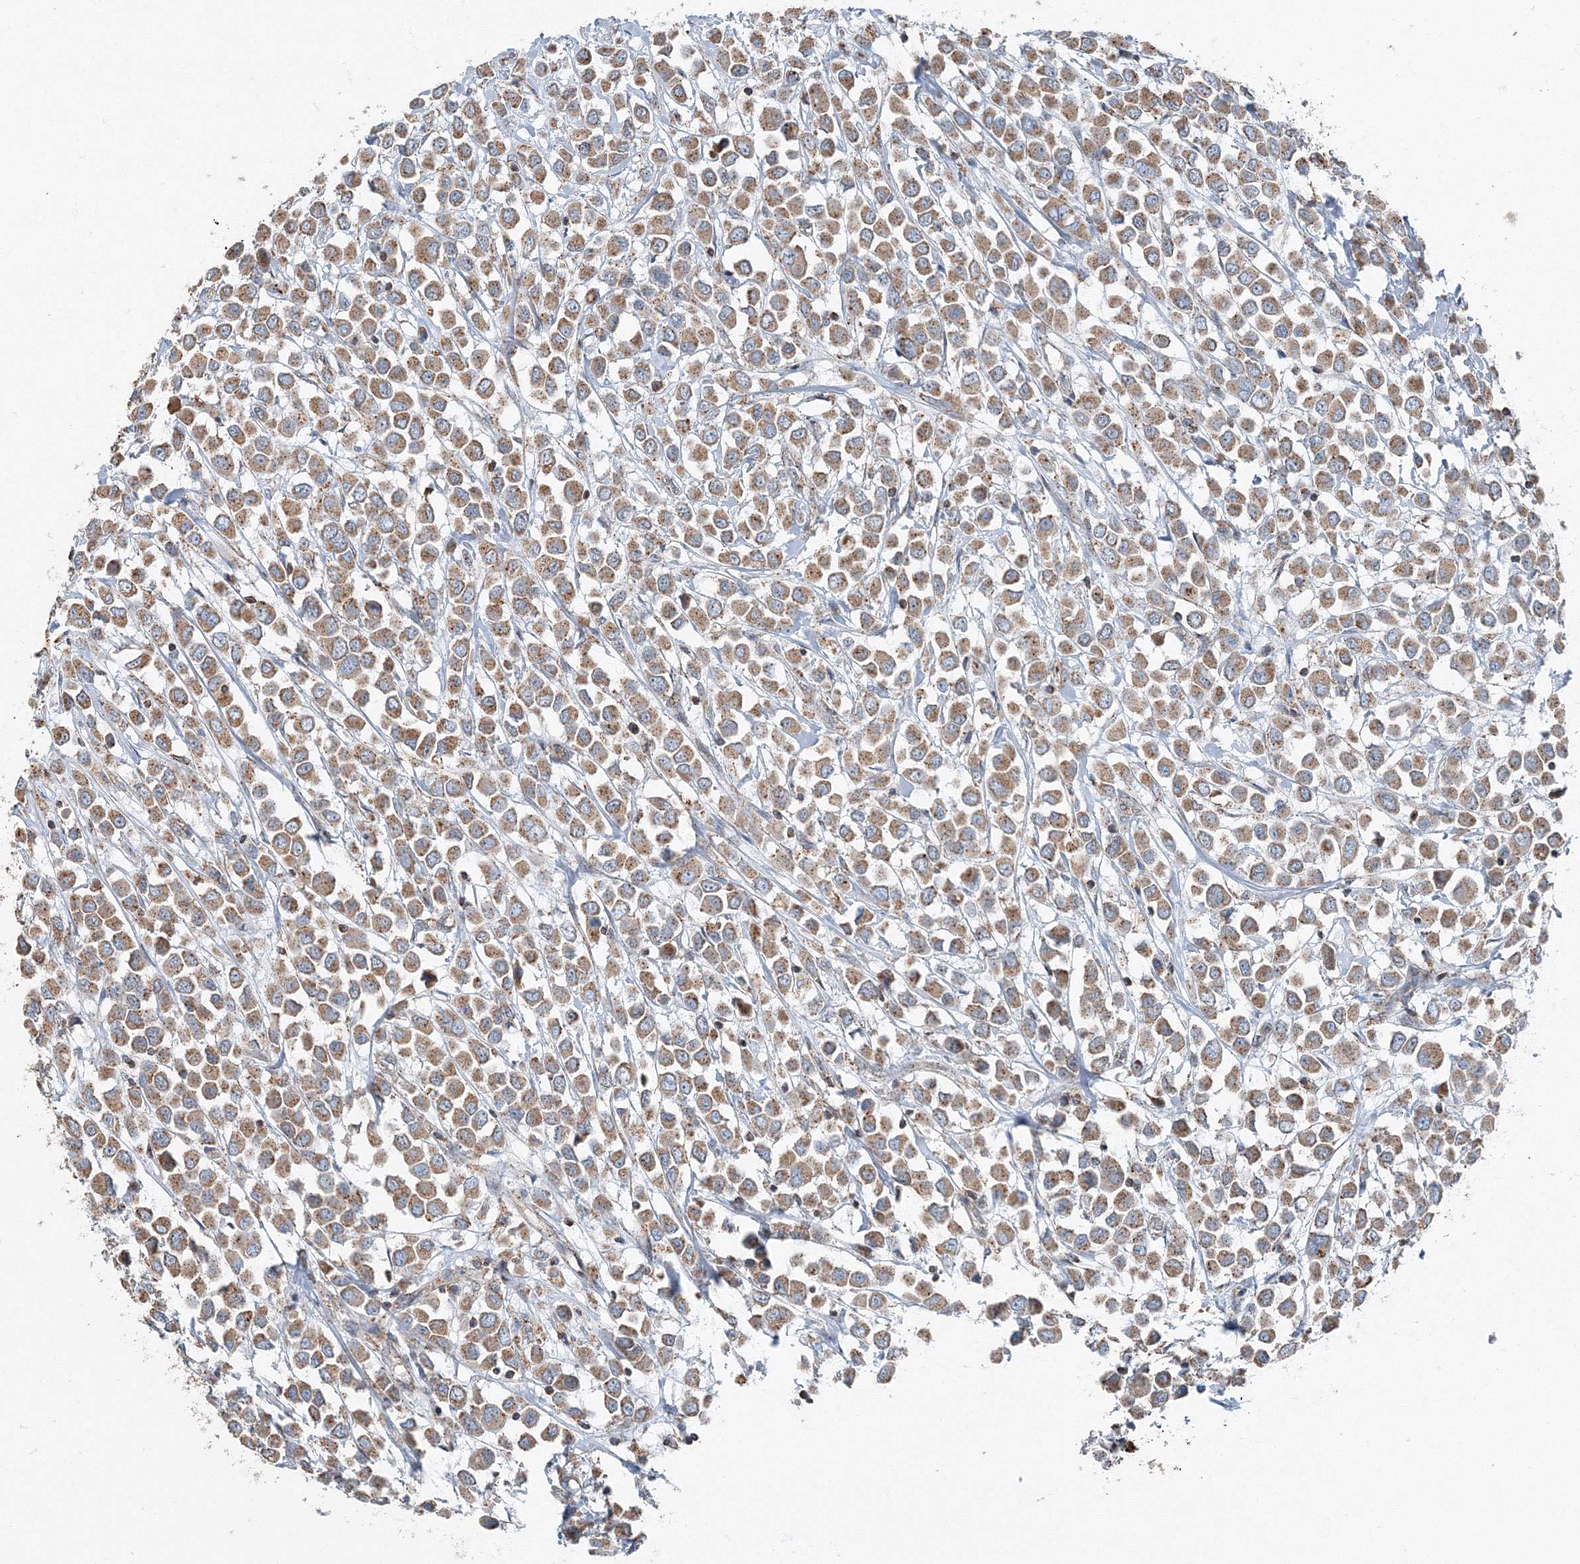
{"staining": {"intensity": "moderate", "quantity": ">75%", "location": "cytoplasmic/membranous"}, "tissue": "breast cancer", "cell_type": "Tumor cells", "image_type": "cancer", "snomed": [{"axis": "morphology", "description": "Duct carcinoma"}, {"axis": "topography", "description": "Breast"}], "caption": "This is a micrograph of immunohistochemistry staining of breast cancer, which shows moderate staining in the cytoplasmic/membranous of tumor cells.", "gene": "AASDH", "patient": {"sex": "female", "age": 61}}